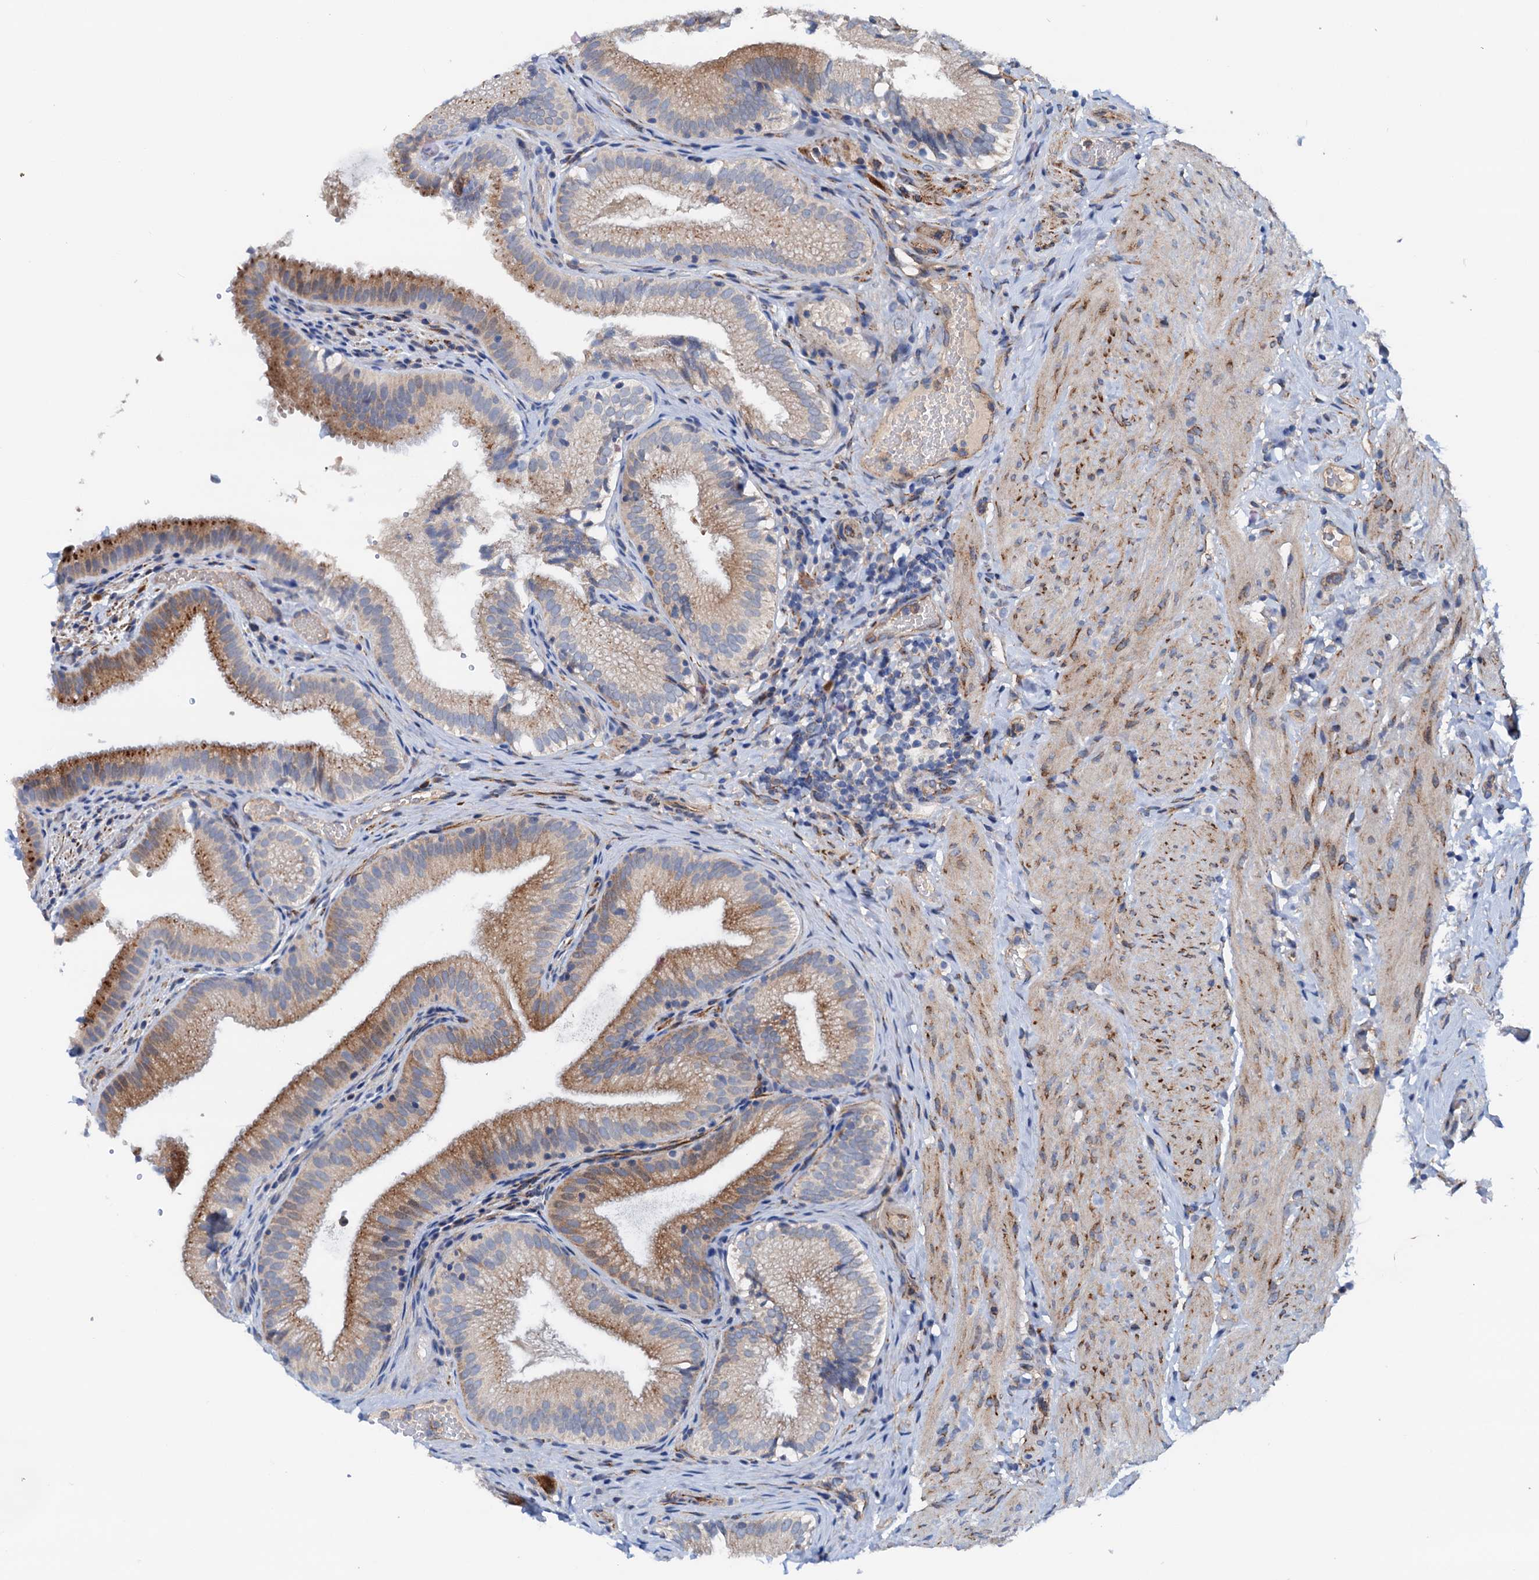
{"staining": {"intensity": "moderate", "quantity": ">75%", "location": "cytoplasmic/membranous"}, "tissue": "gallbladder", "cell_type": "Glandular cells", "image_type": "normal", "snomed": [{"axis": "morphology", "description": "Normal tissue, NOS"}, {"axis": "topography", "description": "Gallbladder"}], "caption": "Immunohistochemical staining of unremarkable gallbladder reveals moderate cytoplasmic/membranous protein expression in approximately >75% of glandular cells.", "gene": "RASSF9", "patient": {"sex": "female", "age": 30}}